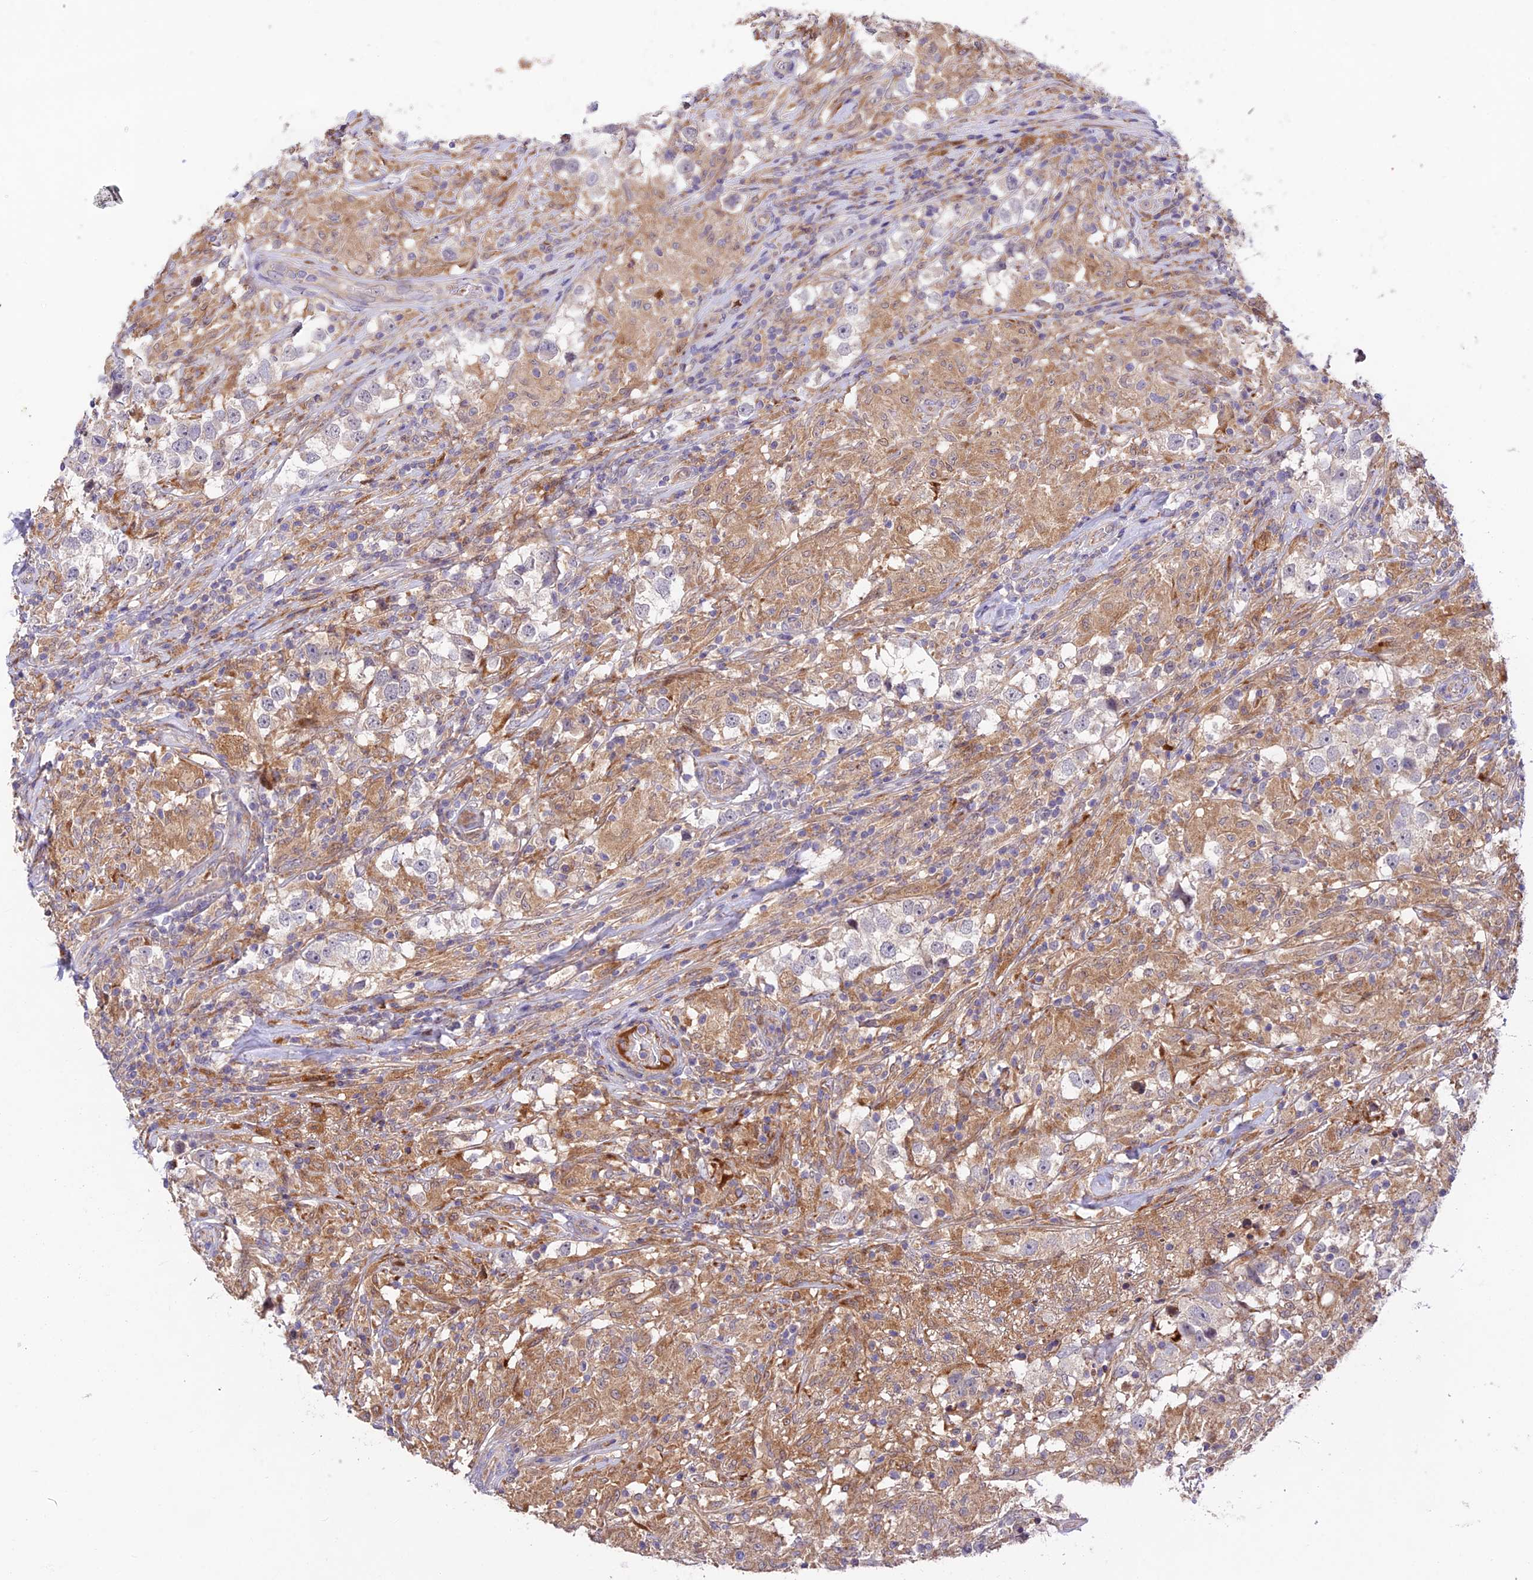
{"staining": {"intensity": "negative", "quantity": "none", "location": "none"}, "tissue": "testis cancer", "cell_type": "Tumor cells", "image_type": "cancer", "snomed": [{"axis": "morphology", "description": "Seminoma, NOS"}, {"axis": "topography", "description": "Testis"}], "caption": "This is a histopathology image of immunohistochemistry (IHC) staining of testis cancer (seminoma), which shows no positivity in tumor cells. (Stains: DAB (3,3'-diaminobenzidine) IHC with hematoxylin counter stain, Microscopy: brightfield microscopy at high magnification).", "gene": "FUOM", "patient": {"sex": "male", "age": 46}}